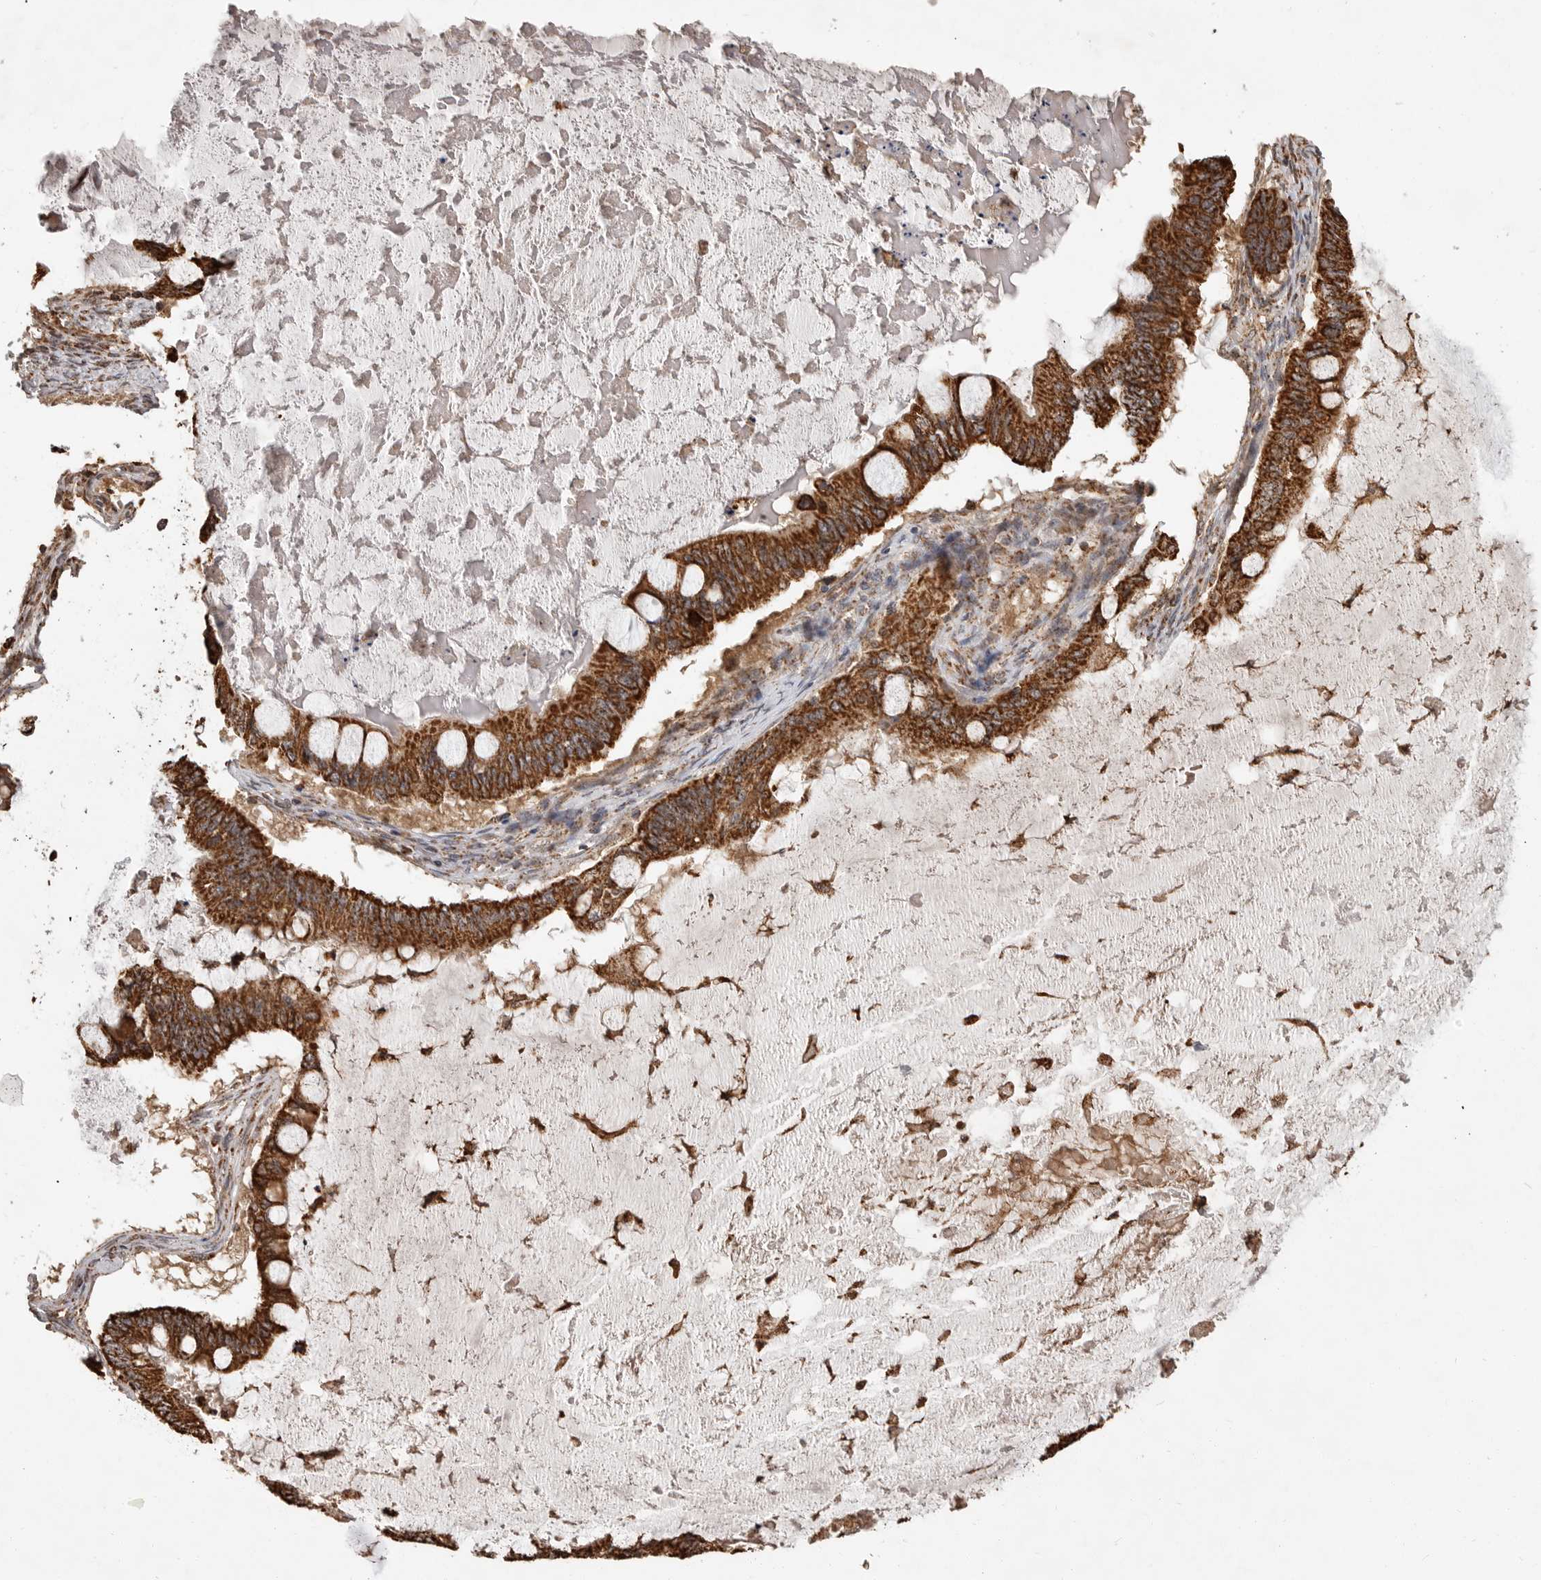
{"staining": {"intensity": "strong", "quantity": ">75%", "location": "cytoplasmic/membranous"}, "tissue": "ovarian cancer", "cell_type": "Tumor cells", "image_type": "cancer", "snomed": [{"axis": "morphology", "description": "Cystadenocarcinoma, mucinous, NOS"}, {"axis": "topography", "description": "Ovary"}], "caption": "Protein expression analysis of human ovarian cancer reveals strong cytoplasmic/membranous staining in about >75% of tumor cells.", "gene": "GCNT2", "patient": {"sex": "female", "age": 61}}